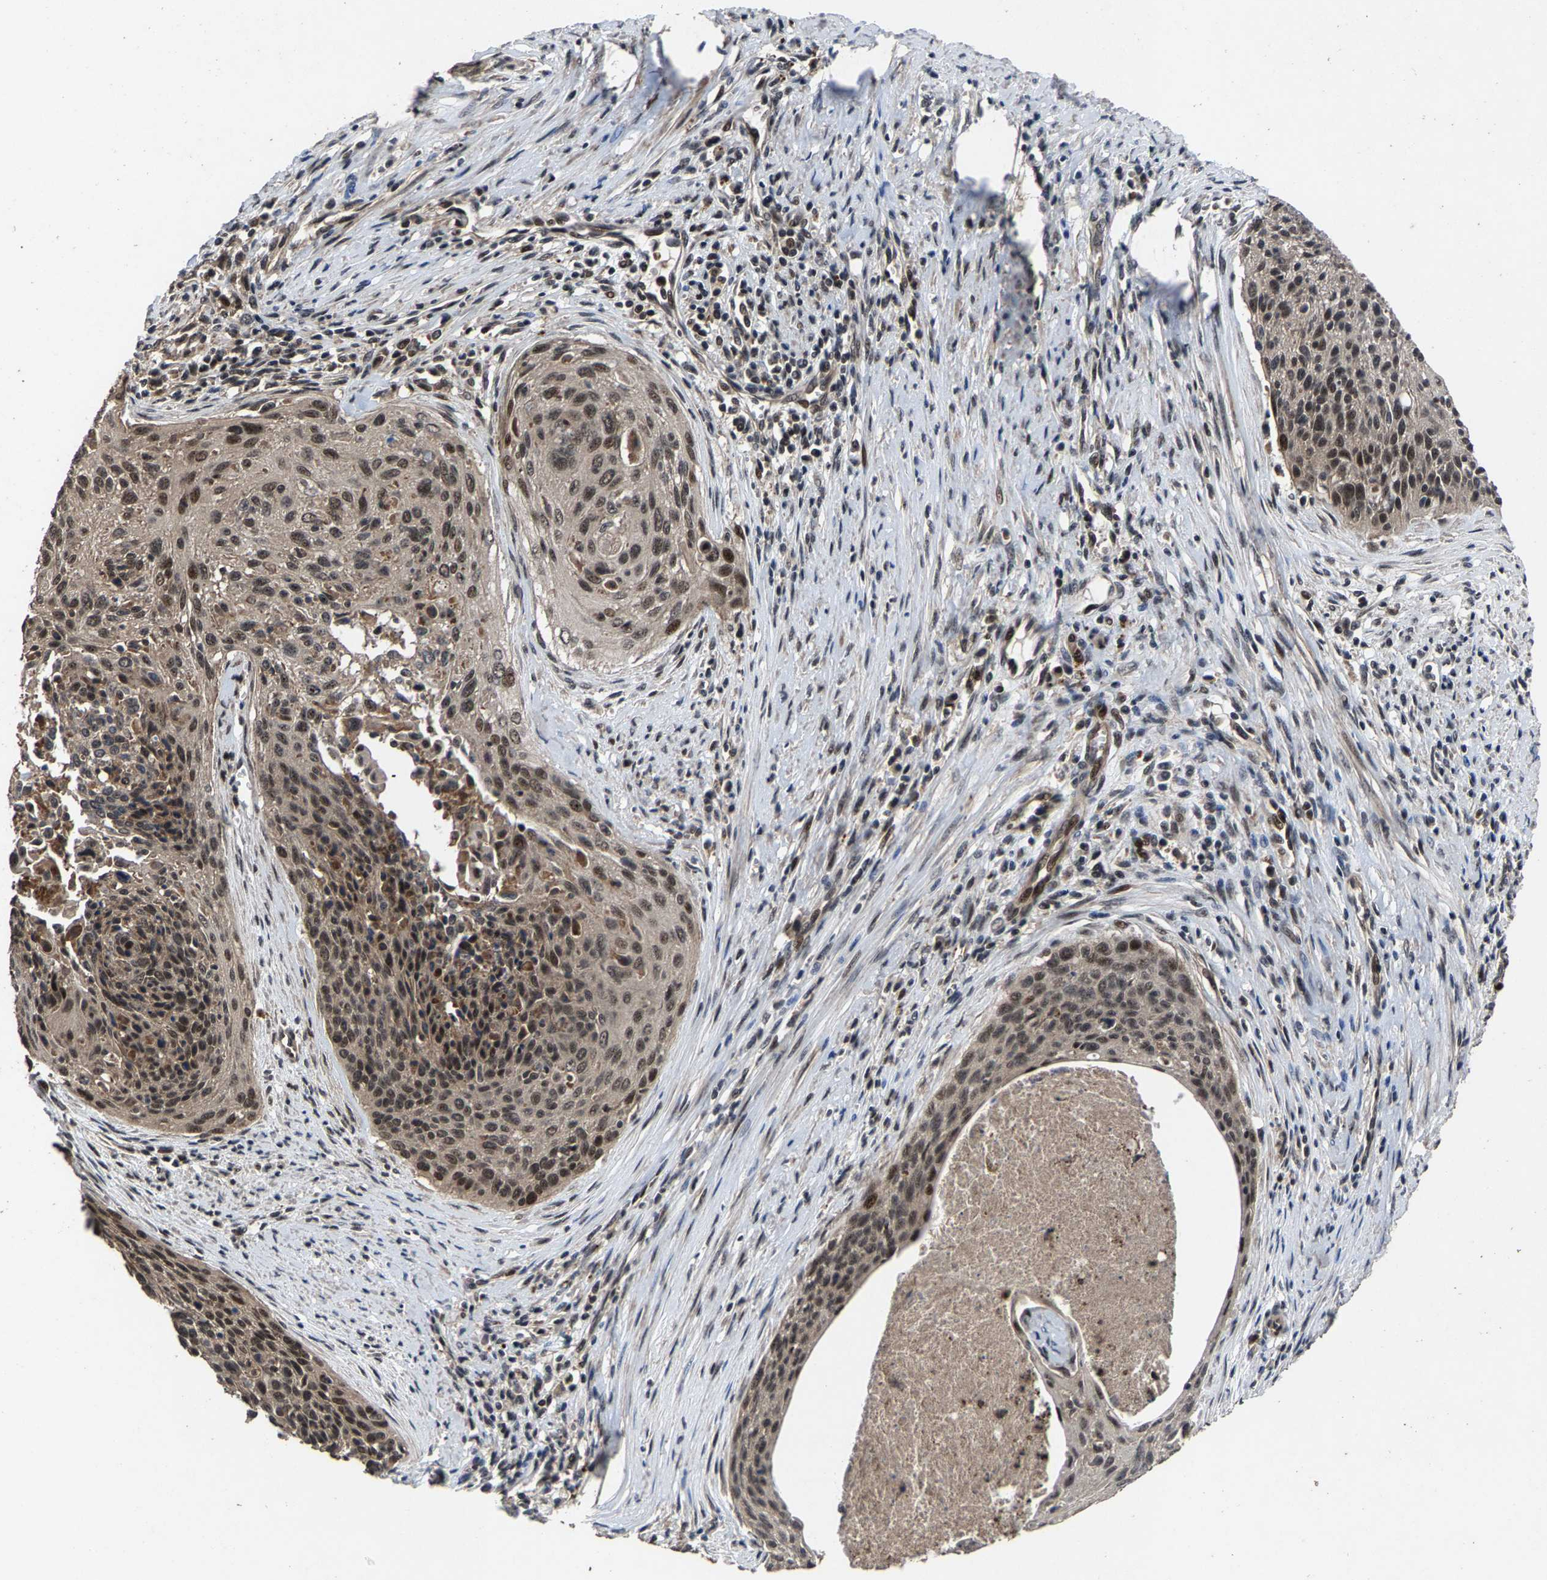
{"staining": {"intensity": "moderate", "quantity": "25%-75%", "location": "nuclear"}, "tissue": "cervical cancer", "cell_type": "Tumor cells", "image_type": "cancer", "snomed": [{"axis": "morphology", "description": "Squamous cell carcinoma, NOS"}, {"axis": "topography", "description": "Cervix"}], "caption": "About 25%-75% of tumor cells in cervical squamous cell carcinoma demonstrate moderate nuclear protein positivity as visualized by brown immunohistochemical staining.", "gene": "HAUS6", "patient": {"sex": "female", "age": 55}}